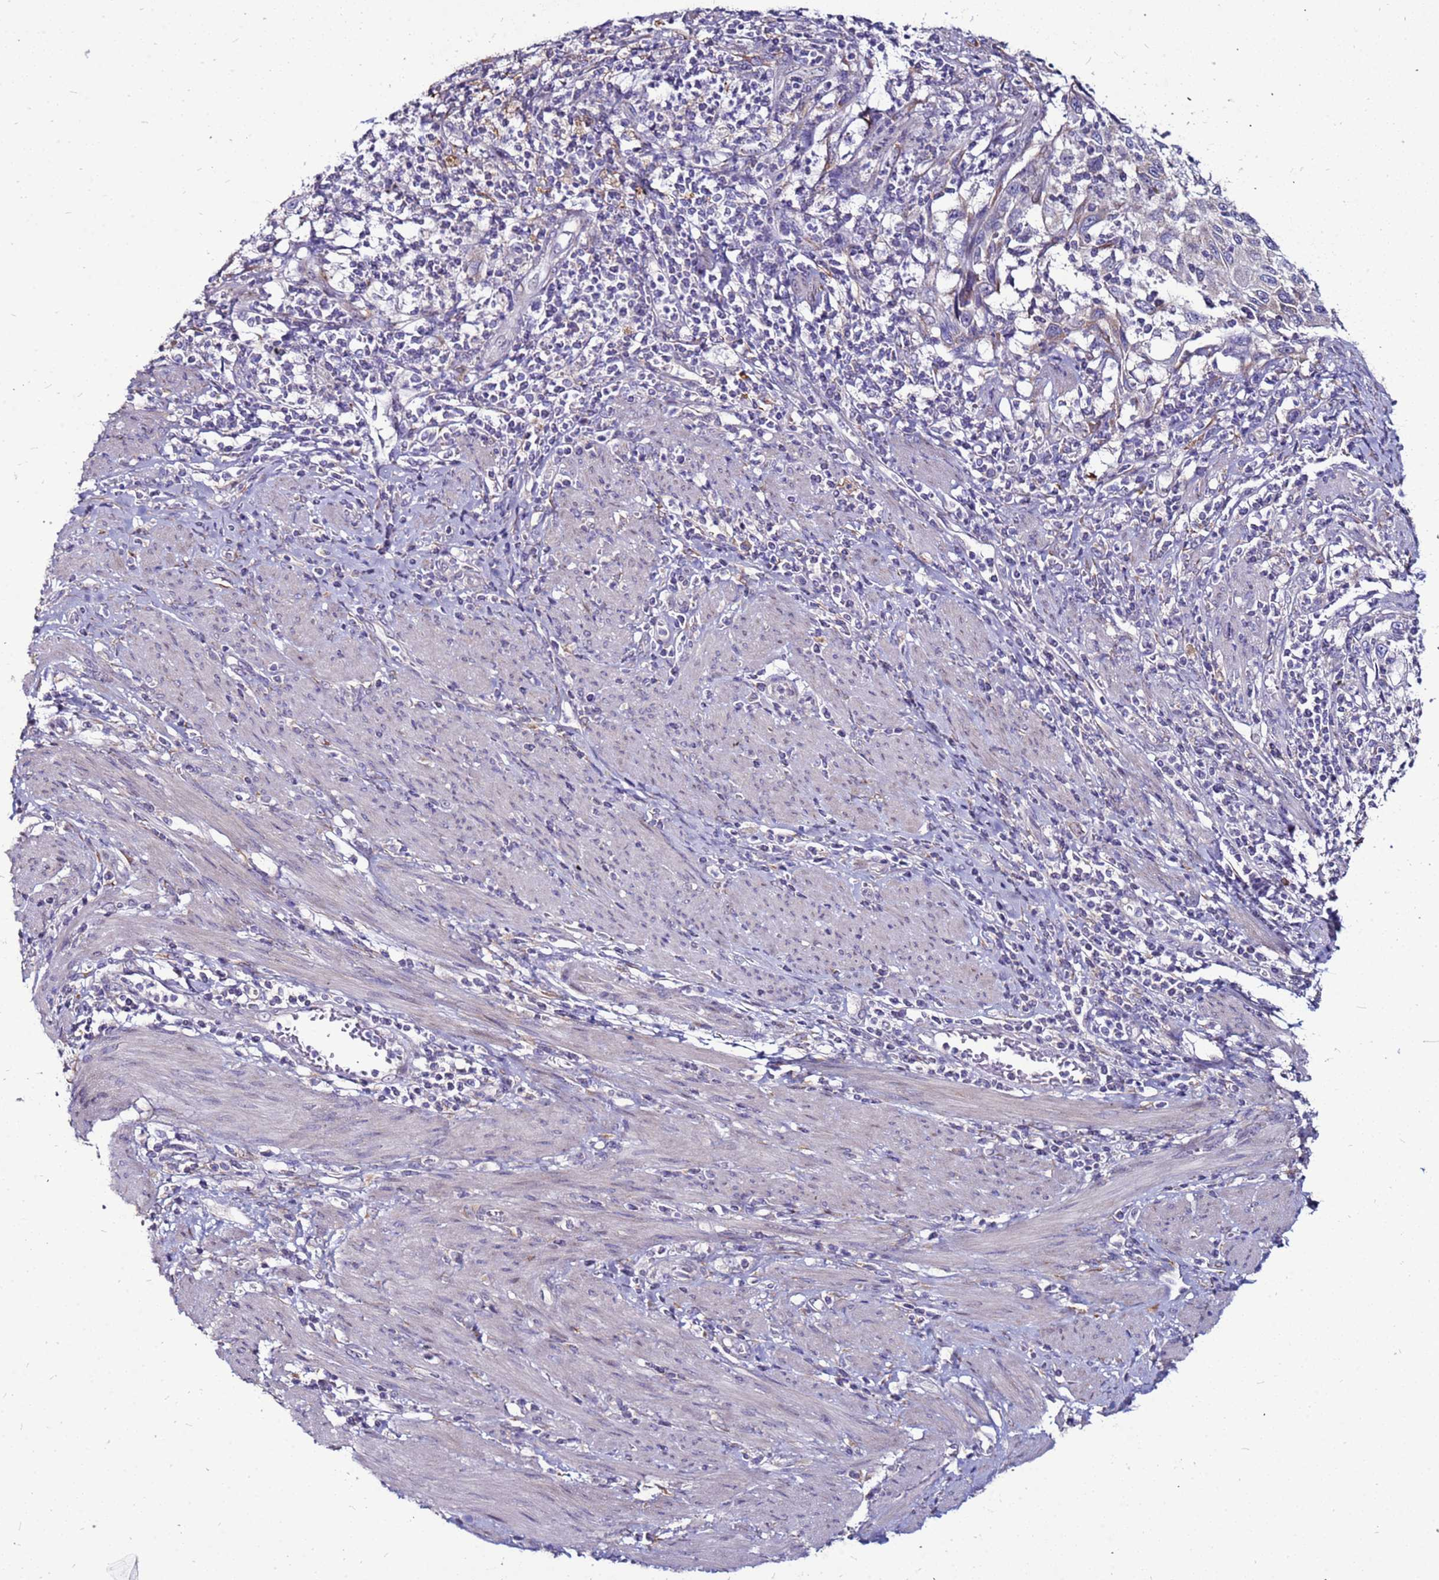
{"staining": {"intensity": "negative", "quantity": "none", "location": "none"}, "tissue": "cervical cancer", "cell_type": "Tumor cells", "image_type": "cancer", "snomed": [{"axis": "morphology", "description": "Squamous cell carcinoma, NOS"}, {"axis": "topography", "description": "Cervix"}], "caption": "High power microscopy photomicrograph of an immunohistochemistry histopathology image of cervical cancer, revealing no significant expression in tumor cells.", "gene": "SLC44A3", "patient": {"sex": "female", "age": 70}}